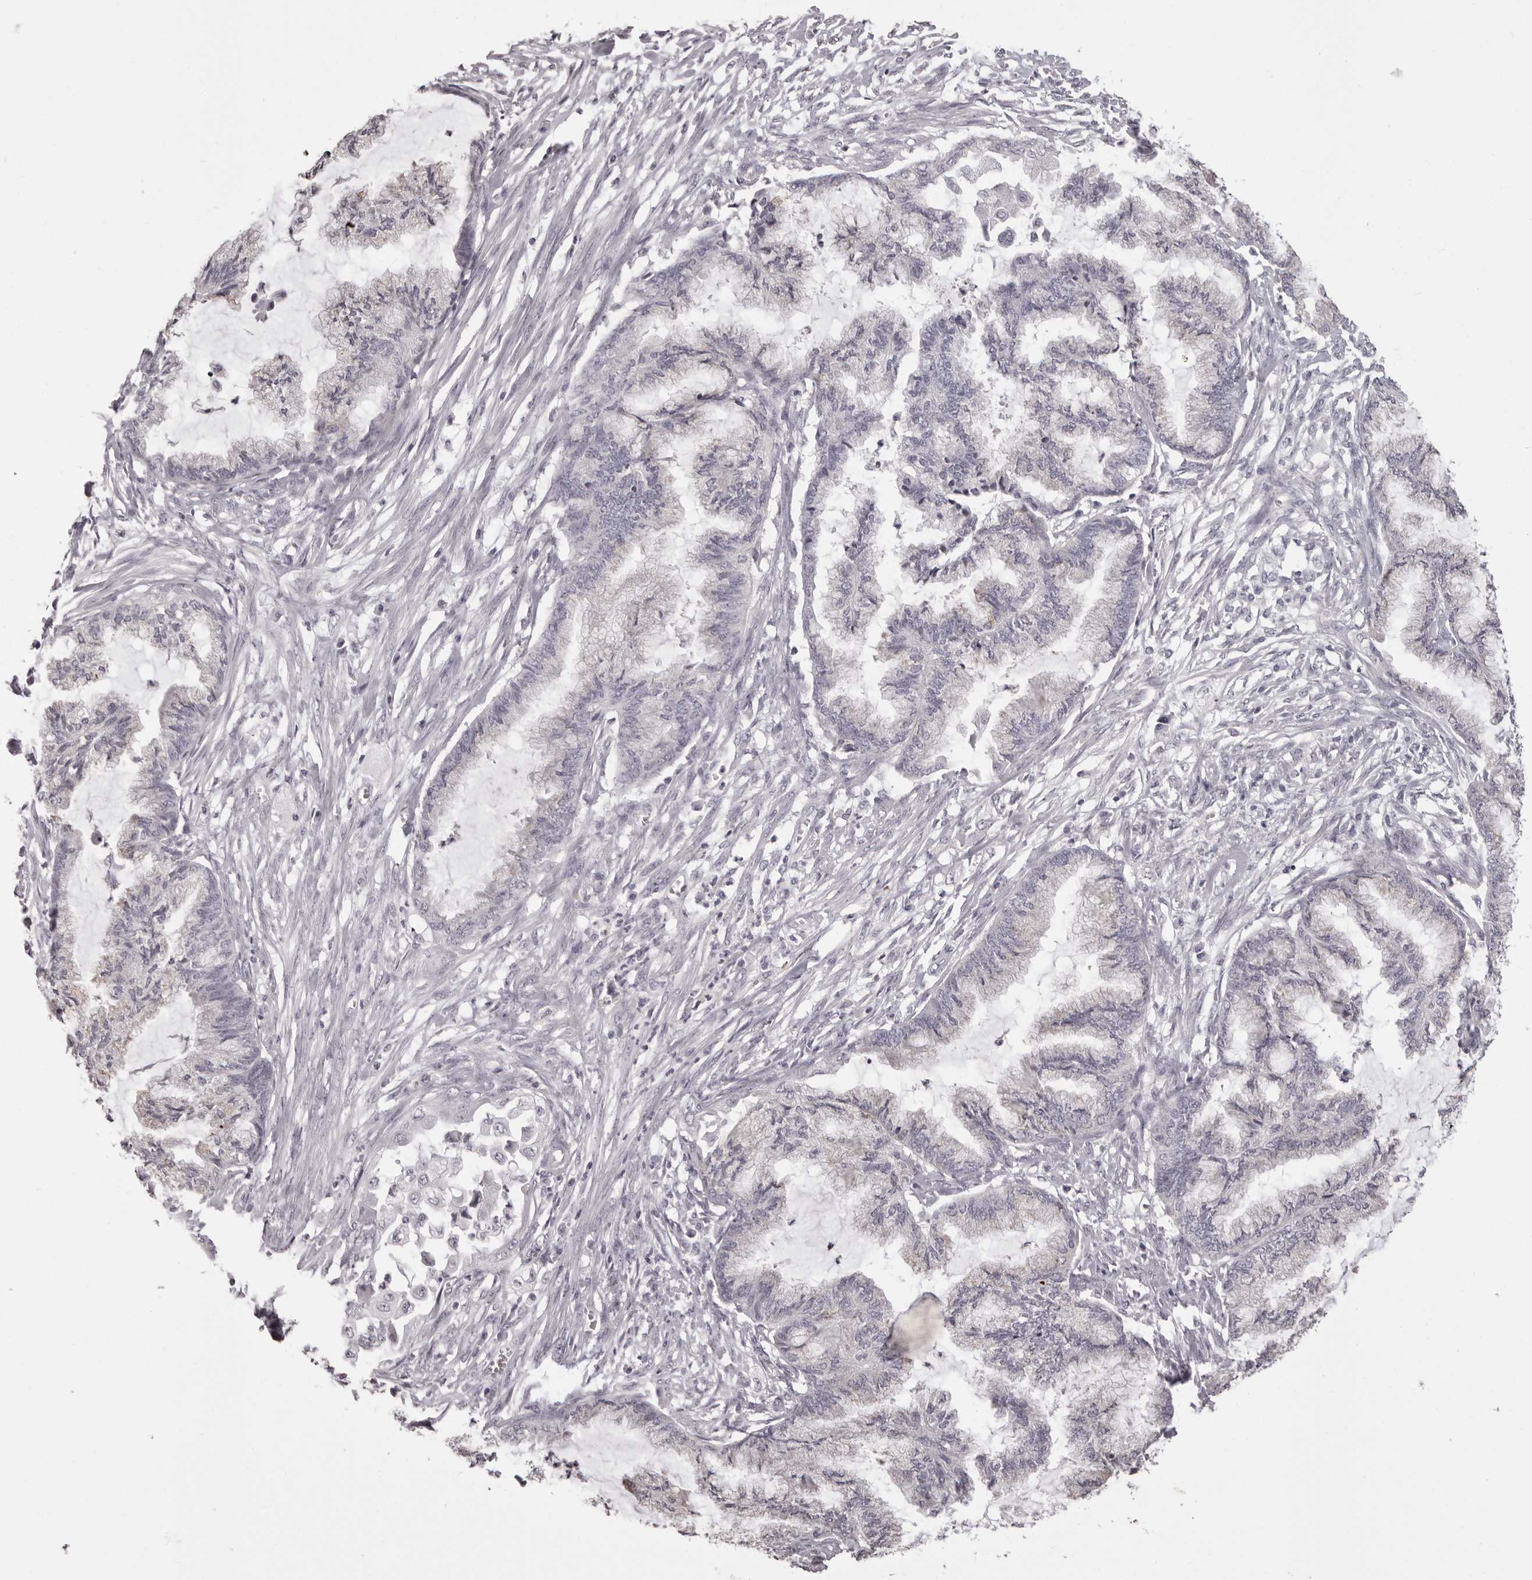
{"staining": {"intensity": "negative", "quantity": "none", "location": "none"}, "tissue": "endometrial cancer", "cell_type": "Tumor cells", "image_type": "cancer", "snomed": [{"axis": "morphology", "description": "Adenocarcinoma, NOS"}, {"axis": "topography", "description": "Endometrium"}], "caption": "Immunohistochemistry (IHC) histopathology image of neoplastic tissue: human endometrial cancer stained with DAB (3,3'-diaminobenzidine) reveals no significant protein staining in tumor cells.", "gene": "C8orf74", "patient": {"sex": "female", "age": 86}}